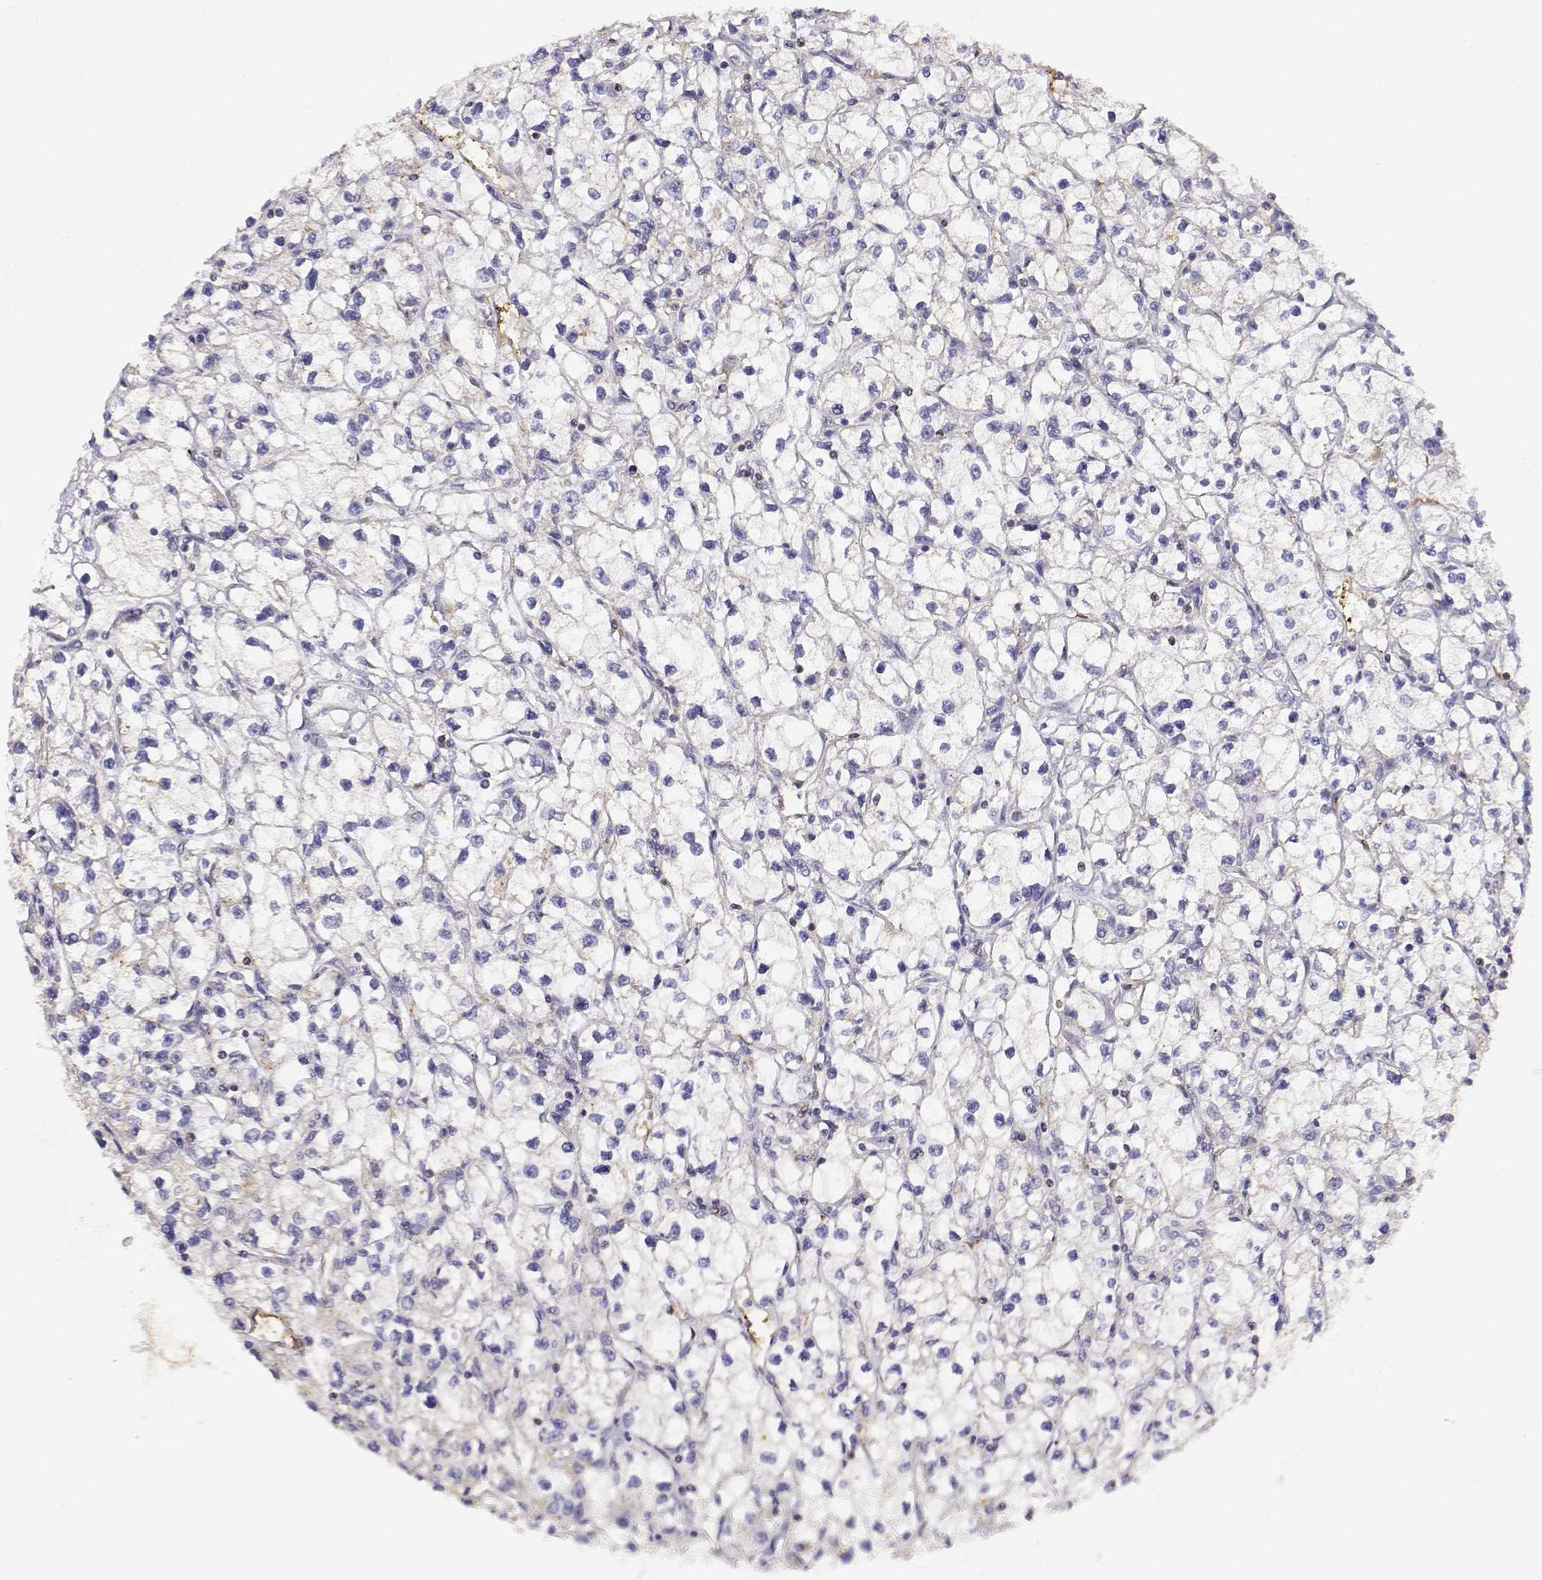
{"staining": {"intensity": "negative", "quantity": "none", "location": "none"}, "tissue": "renal cancer", "cell_type": "Tumor cells", "image_type": "cancer", "snomed": [{"axis": "morphology", "description": "Adenocarcinoma, NOS"}, {"axis": "topography", "description": "Kidney"}], "caption": "This photomicrograph is of renal cancer (adenocarcinoma) stained with immunohistochemistry to label a protein in brown with the nuclei are counter-stained blue. There is no expression in tumor cells.", "gene": "ADA", "patient": {"sex": "male", "age": 67}}